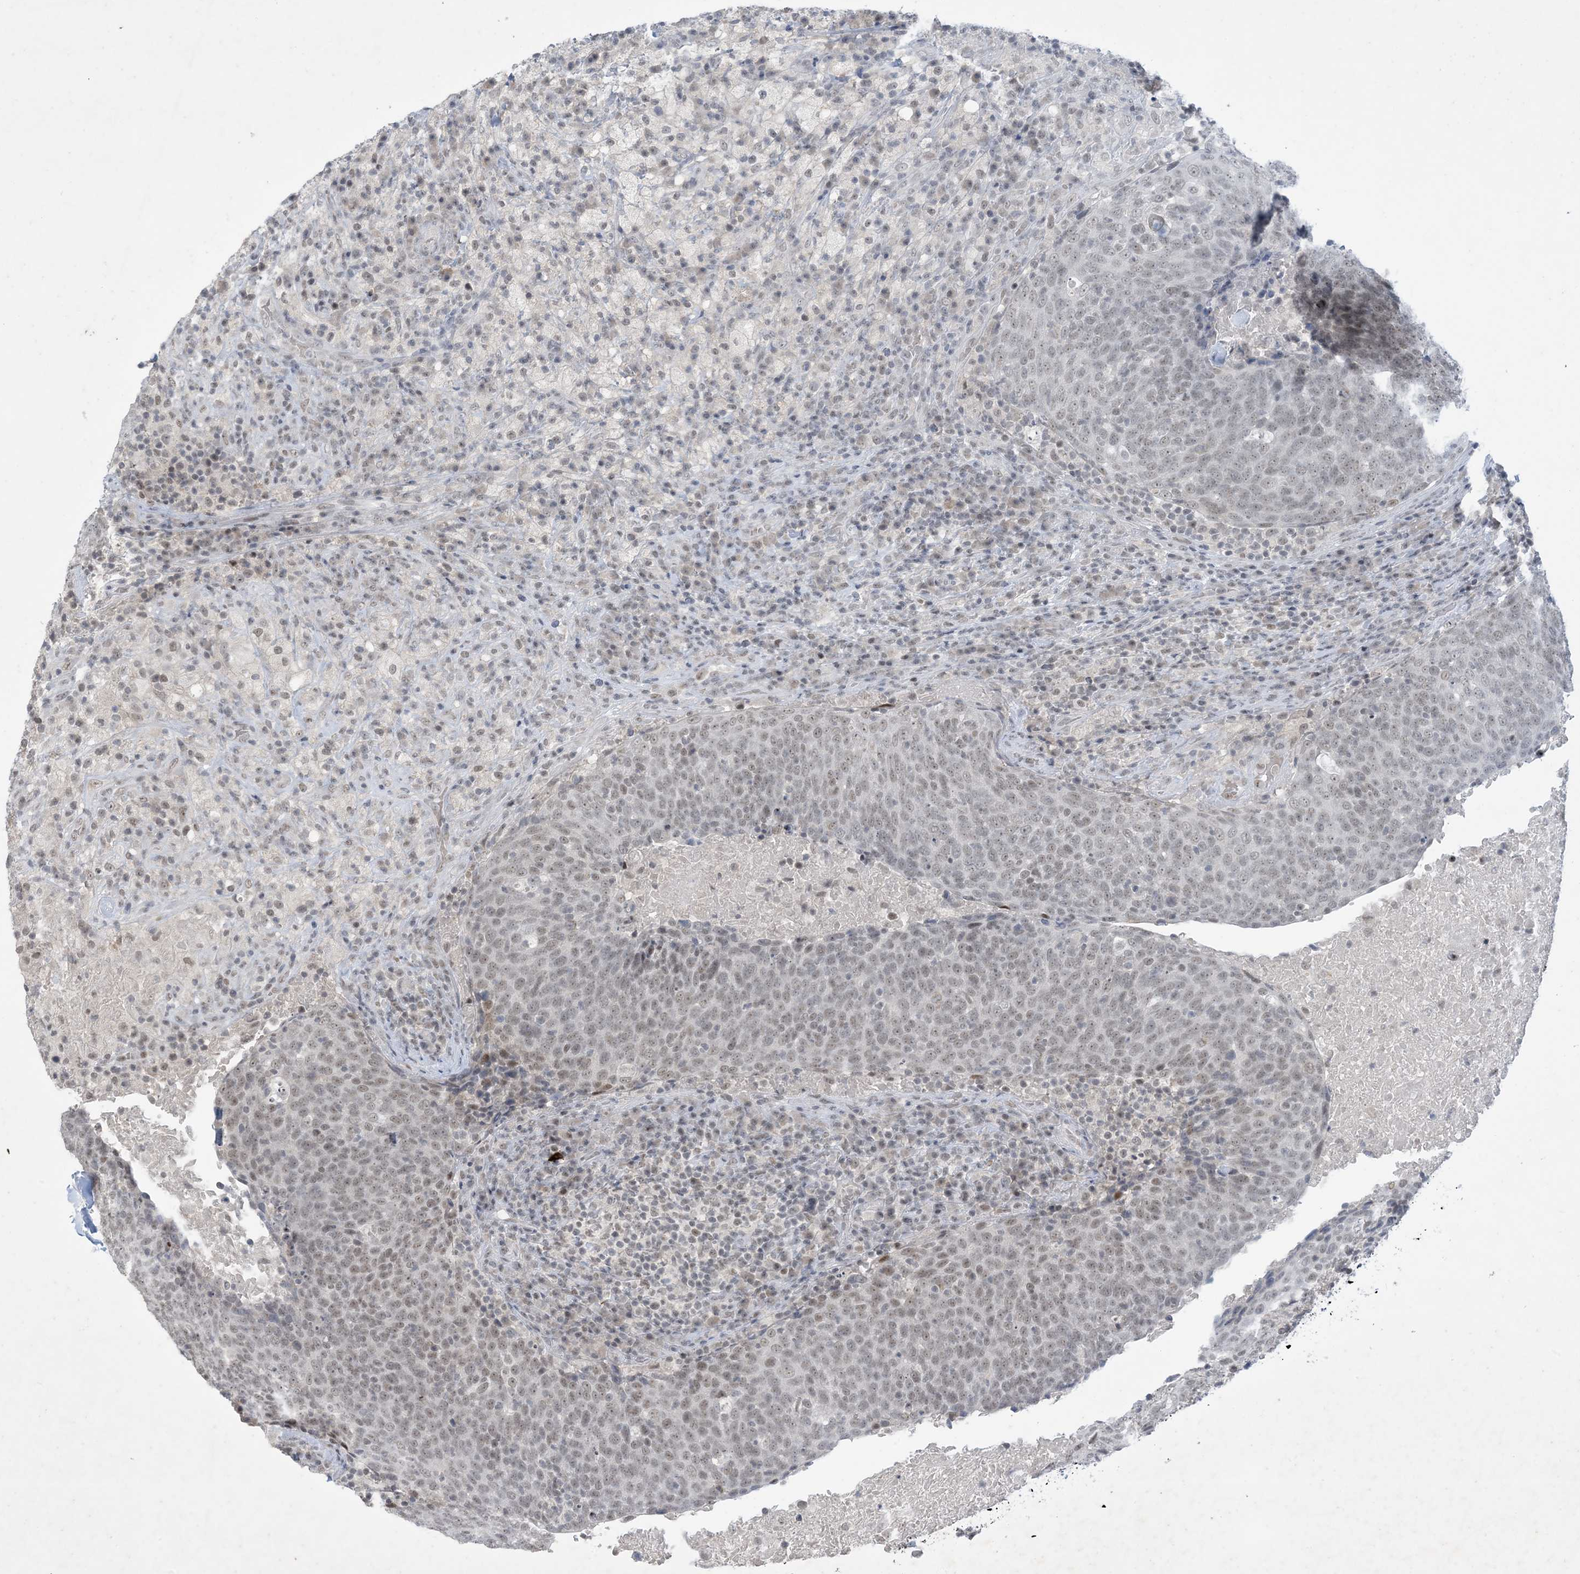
{"staining": {"intensity": "weak", "quantity": ">75%", "location": "nuclear"}, "tissue": "head and neck cancer", "cell_type": "Tumor cells", "image_type": "cancer", "snomed": [{"axis": "morphology", "description": "Squamous cell carcinoma, NOS"}, {"axis": "morphology", "description": "Squamous cell carcinoma, metastatic, NOS"}, {"axis": "topography", "description": "Lymph node"}, {"axis": "topography", "description": "Head-Neck"}], "caption": "An image showing weak nuclear expression in approximately >75% of tumor cells in head and neck cancer (squamous cell carcinoma), as visualized by brown immunohistochemical staining.", "gene": "ZNF674", "patient": {"sex": "male", "age": 62}}